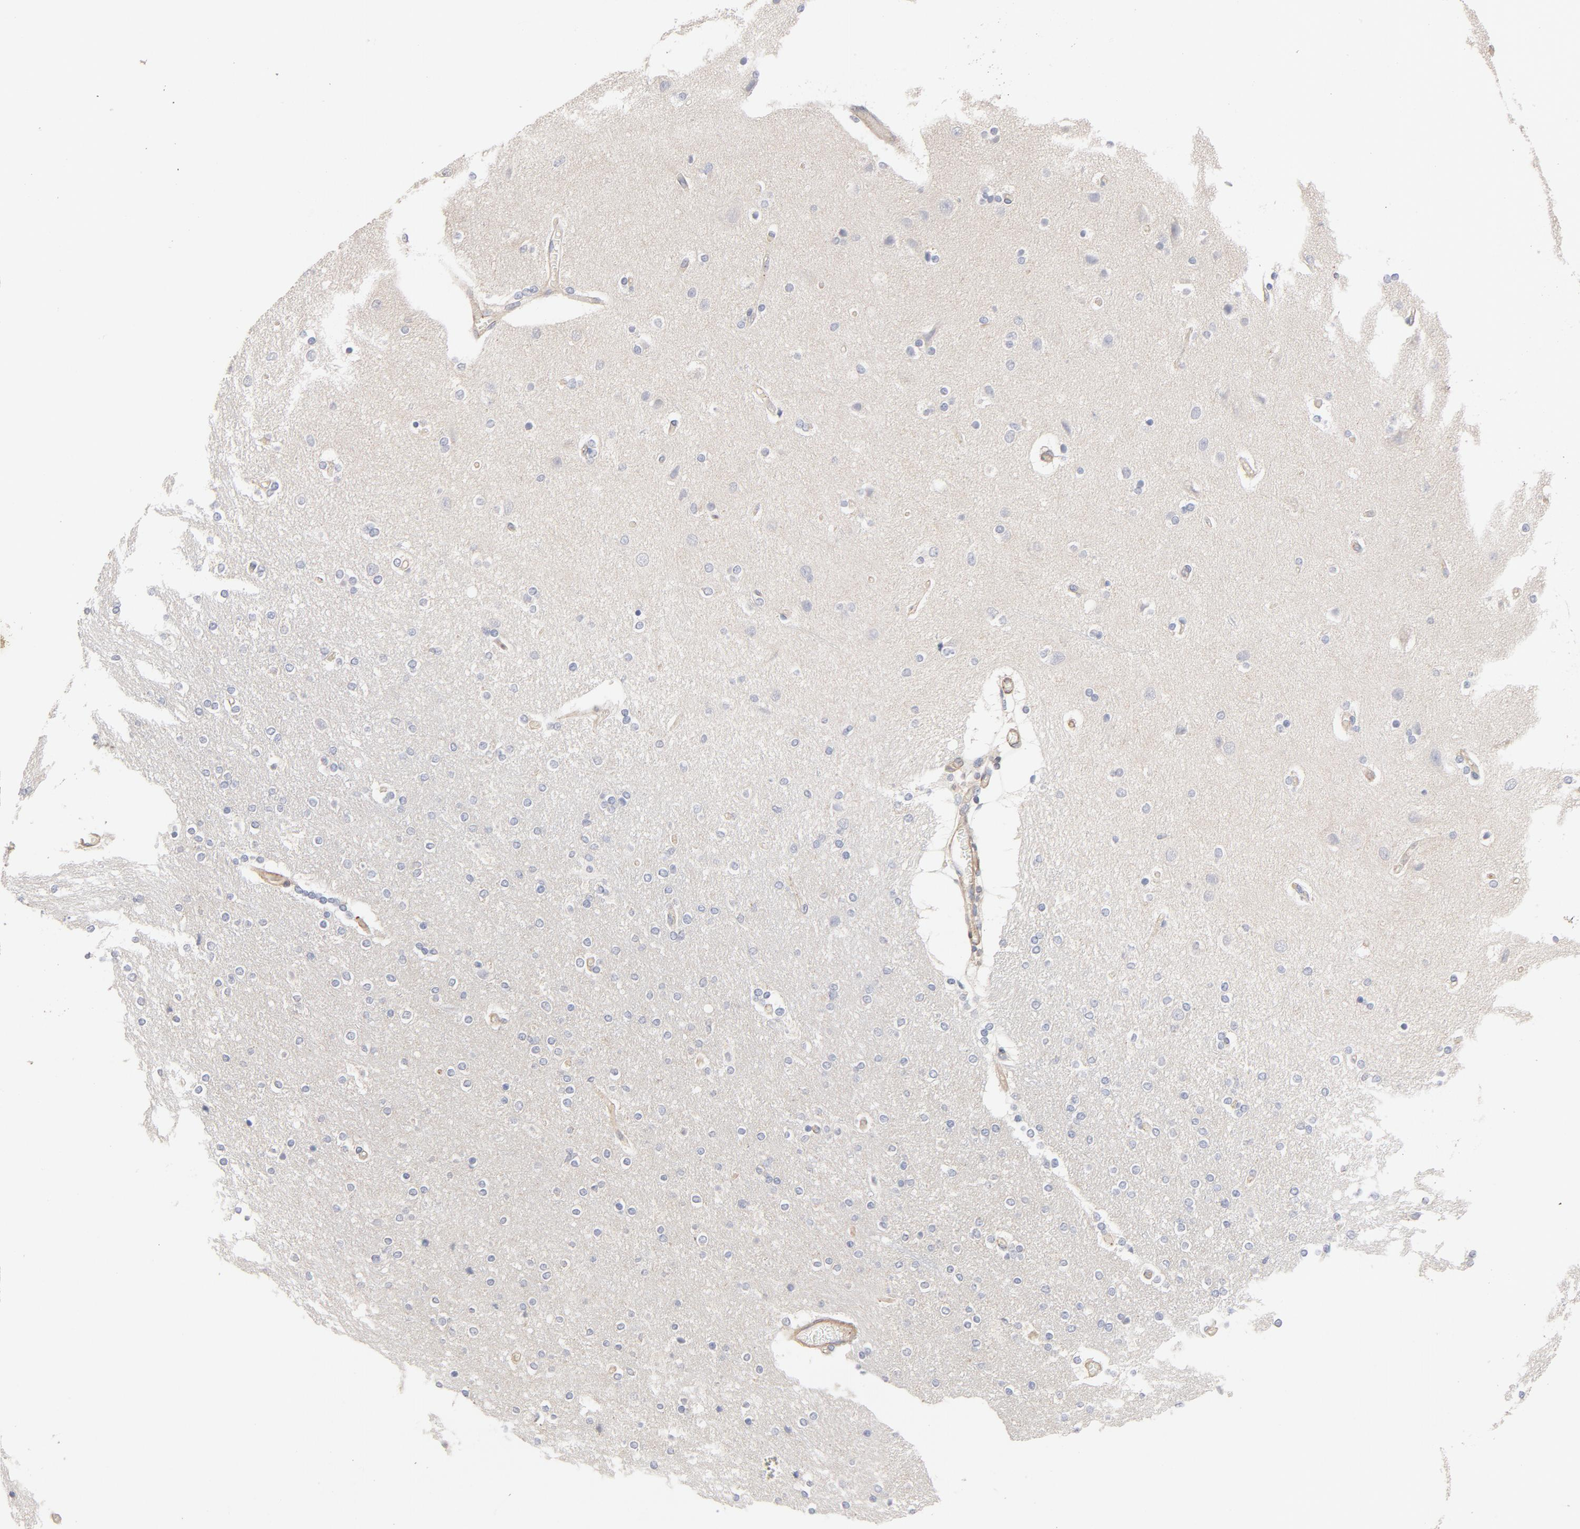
{"staining": {"intensity": "weak", "quantity": ">75%", "location": "cytoplasmic/membranous"}, "tissue": "cerebral cortex", "cell_type": "Endothelial cells", "image_type": "normal", "snomed": [{"axis": "morphology", "description": "Normal tissue, NOS"}, {"axis": "topography", "description": "Cerebral cortex"}], "caption": "Normal cerebral cortex was stained to show a protein in brown. There is low levels of weak cytoplasmic/membranous staining in approximately >75% of endothelial cells. (Stains: DAB in brown, nuclei in blue, Microscopy: brightfield microscopy at high magnification).", "gene": "STRN3", "patient": {"sex": "female", "age": 54}}